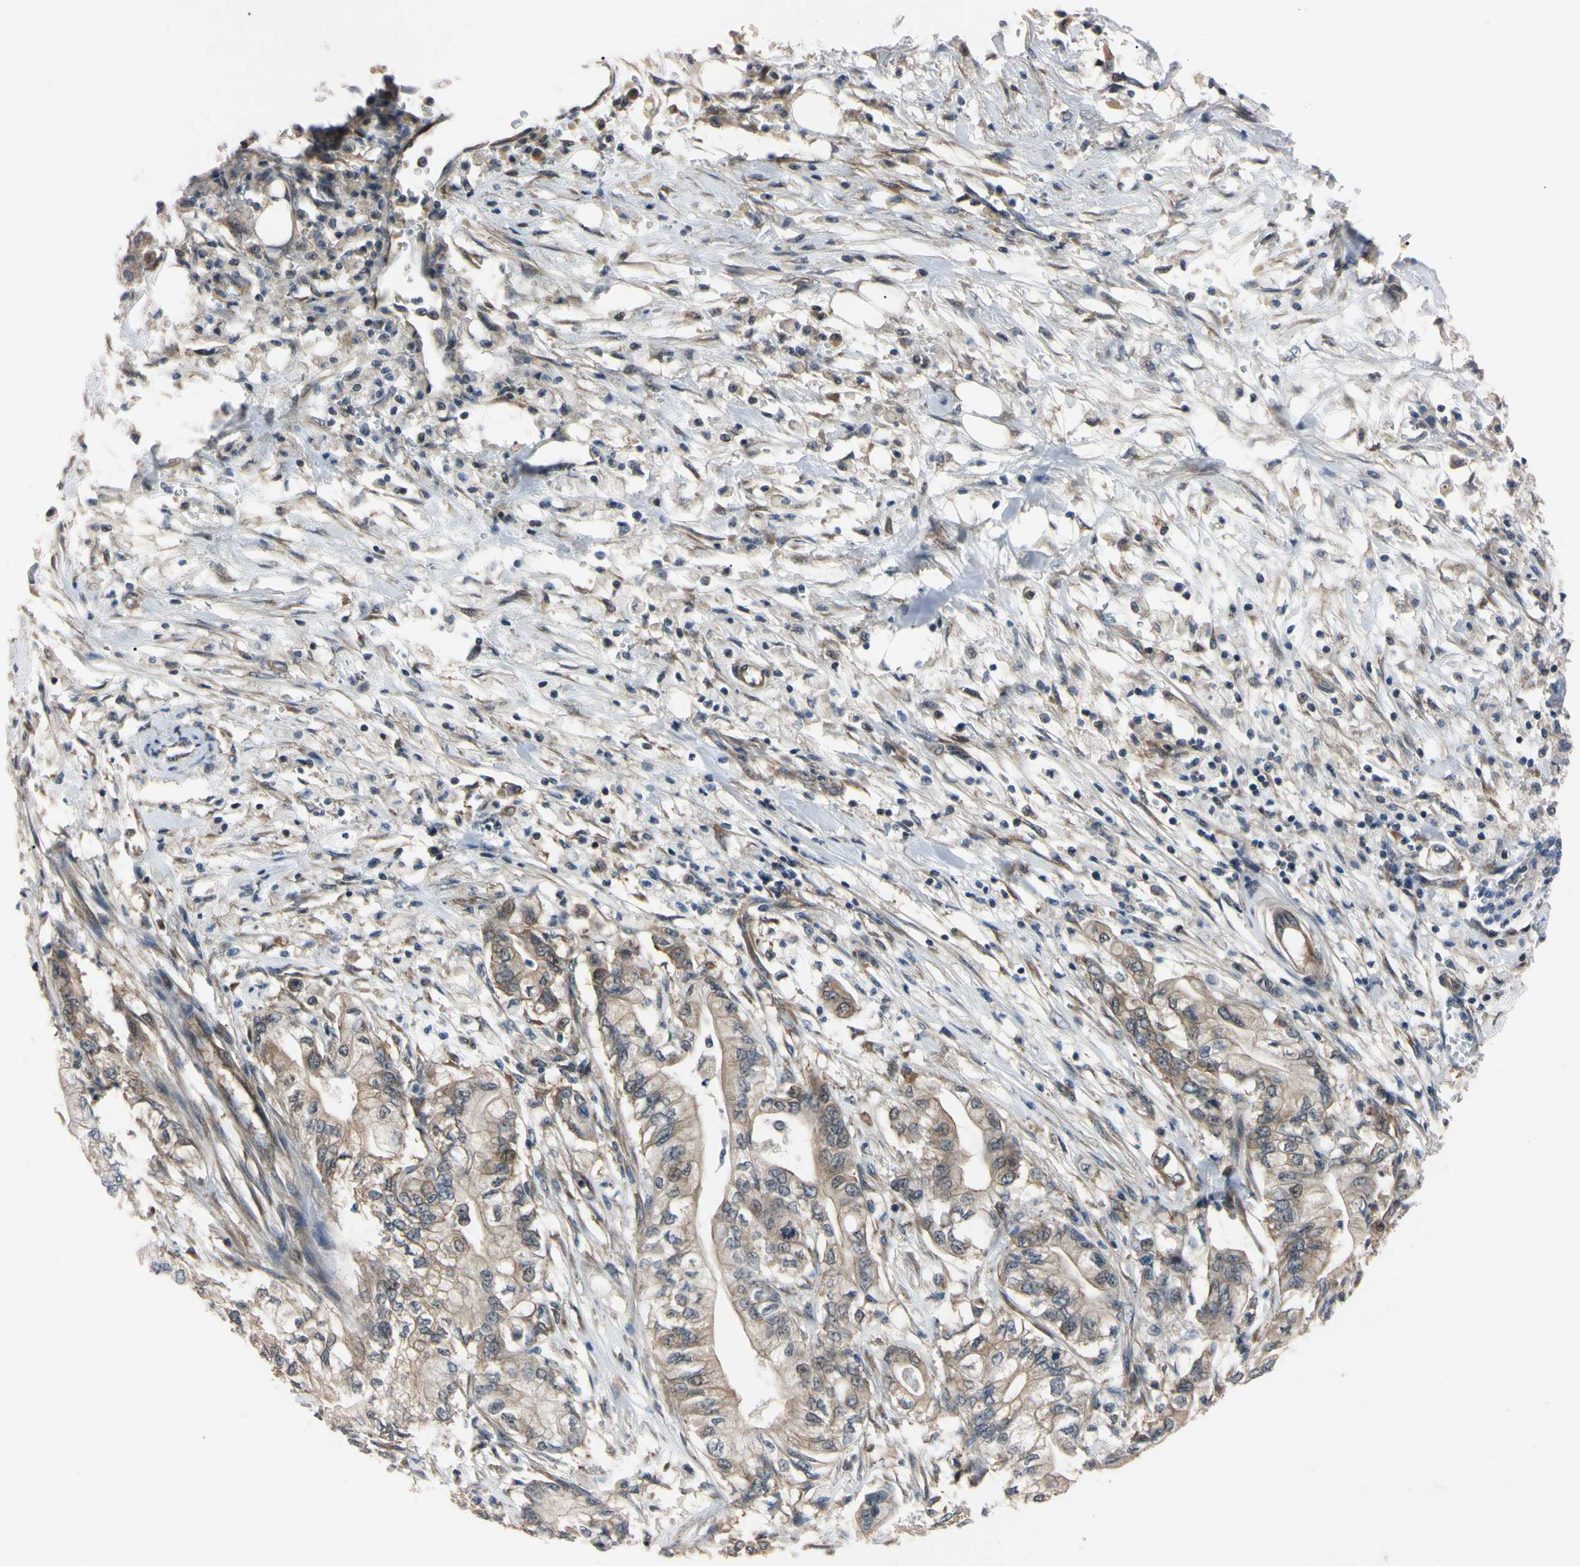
{"staining": {"intensity": "weak", "quantity": ">75%", "location": "cytoplasmic/membranous"}, "tissue": "pancreatic cancer", "cell_type": "Tumor cells", "image_type": "cancer", "snomed": [{"axis": "morphology", "description": "Adenocarcinoma, NOS"}, {"axis": "topography", "description": "Pancreas"}], "caption": "Protein staining demonstrates weak cytoplasmic/membranous expression in approximately >75% of tumor cells in pancreatic cancer.", "gene": "RARS1", "patient": {"sex": "male", "age": 70}}